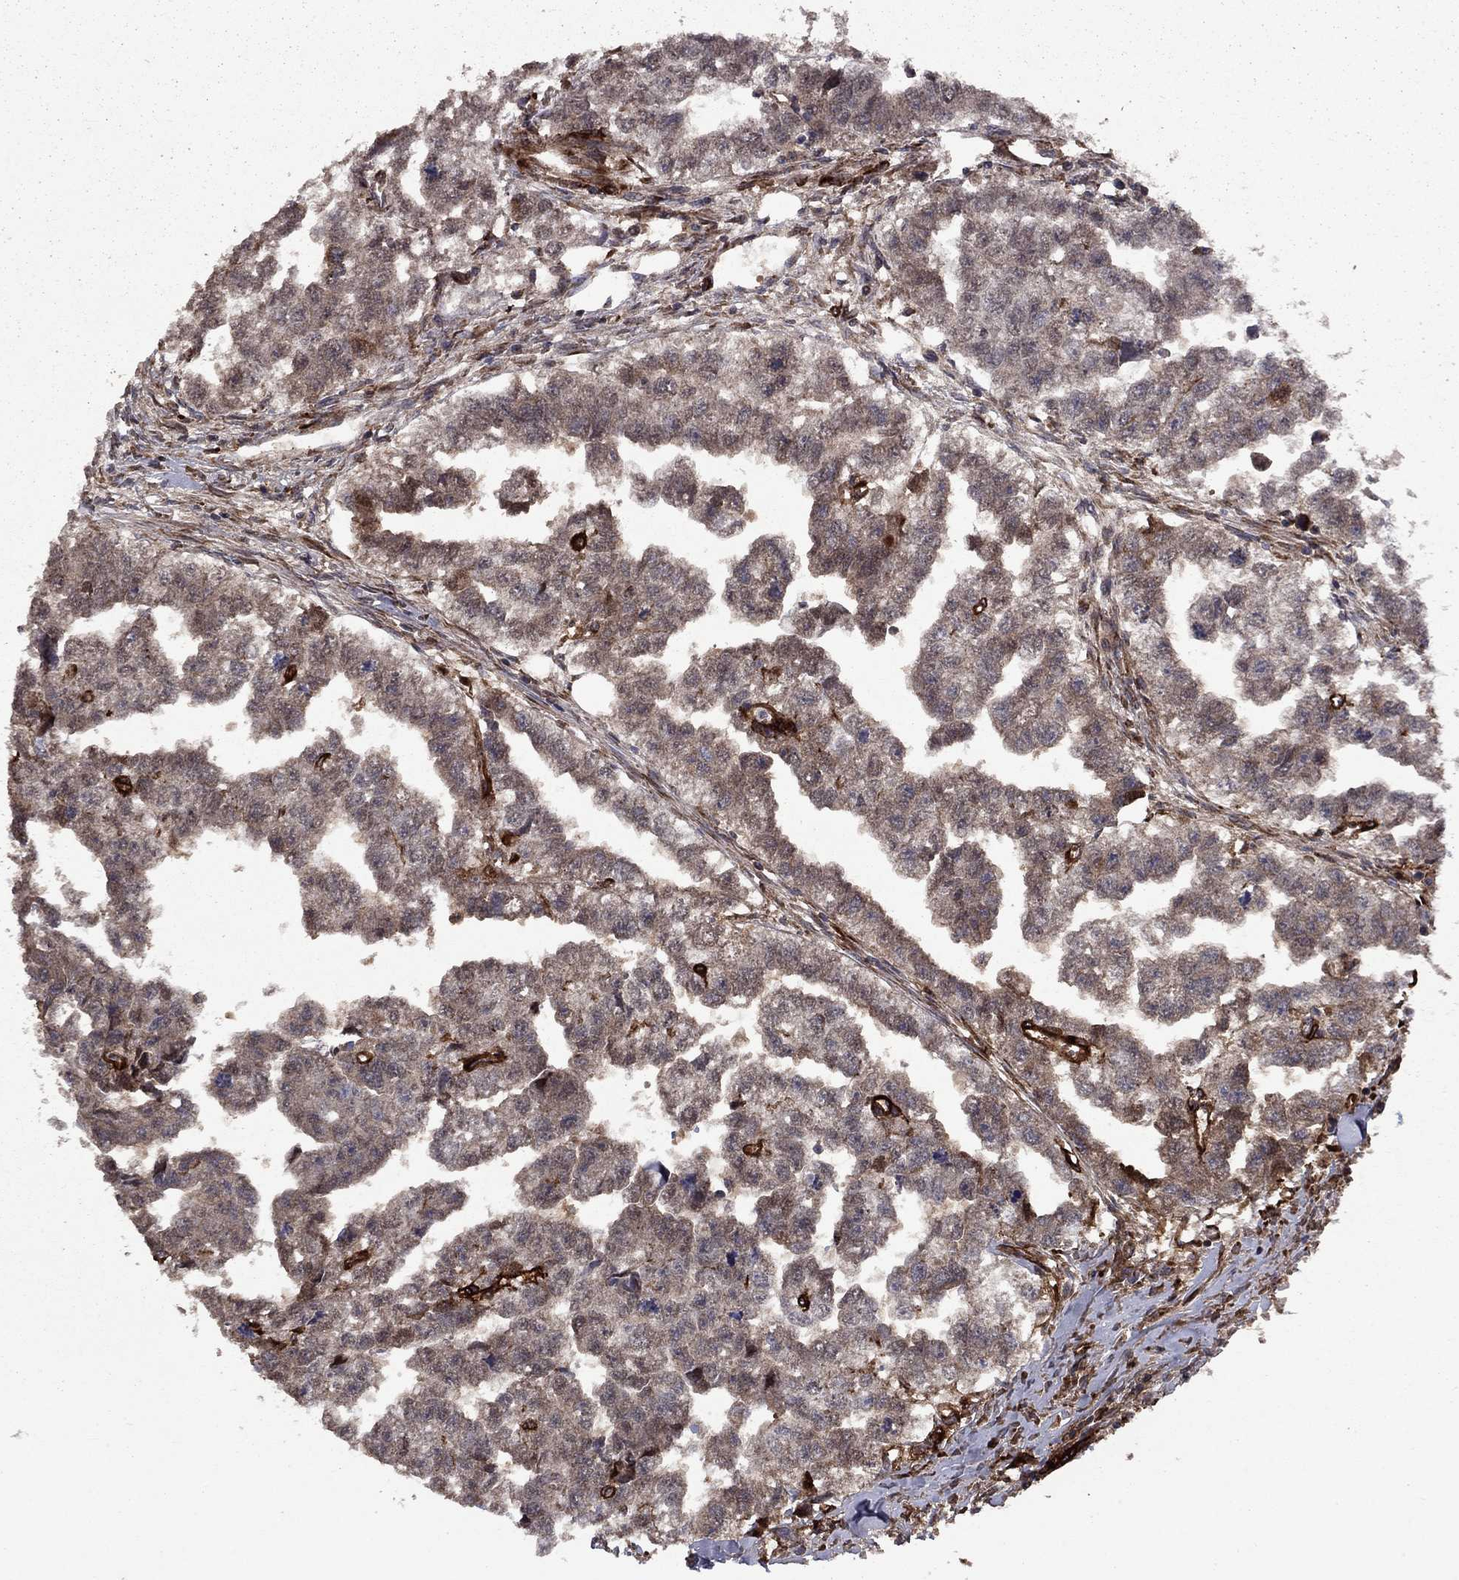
{"staining": {"intensity": "negative", "quantity": "none", "location": "none"}, "tissue": "testis cancer", "cell_type": "Tumor cells", "image_type": "cancer", "snomed": [{"axis": "morphology", "description": "Carcinoma, Embryonal, NOS"}, {"axis": "morphology", "description": "Teratoma, malignant, NOS"}, {"axis": "topography", "description": "Testis"}], "caption": "Immunohistochemistry (IHC) image of neoplastic tissue: malignant teratoma (testis) stained with DAB reveals no significant protein expression in tumor cells.", "gene": "COL18A1", "patient": {"sex": "male", "age": 44}}